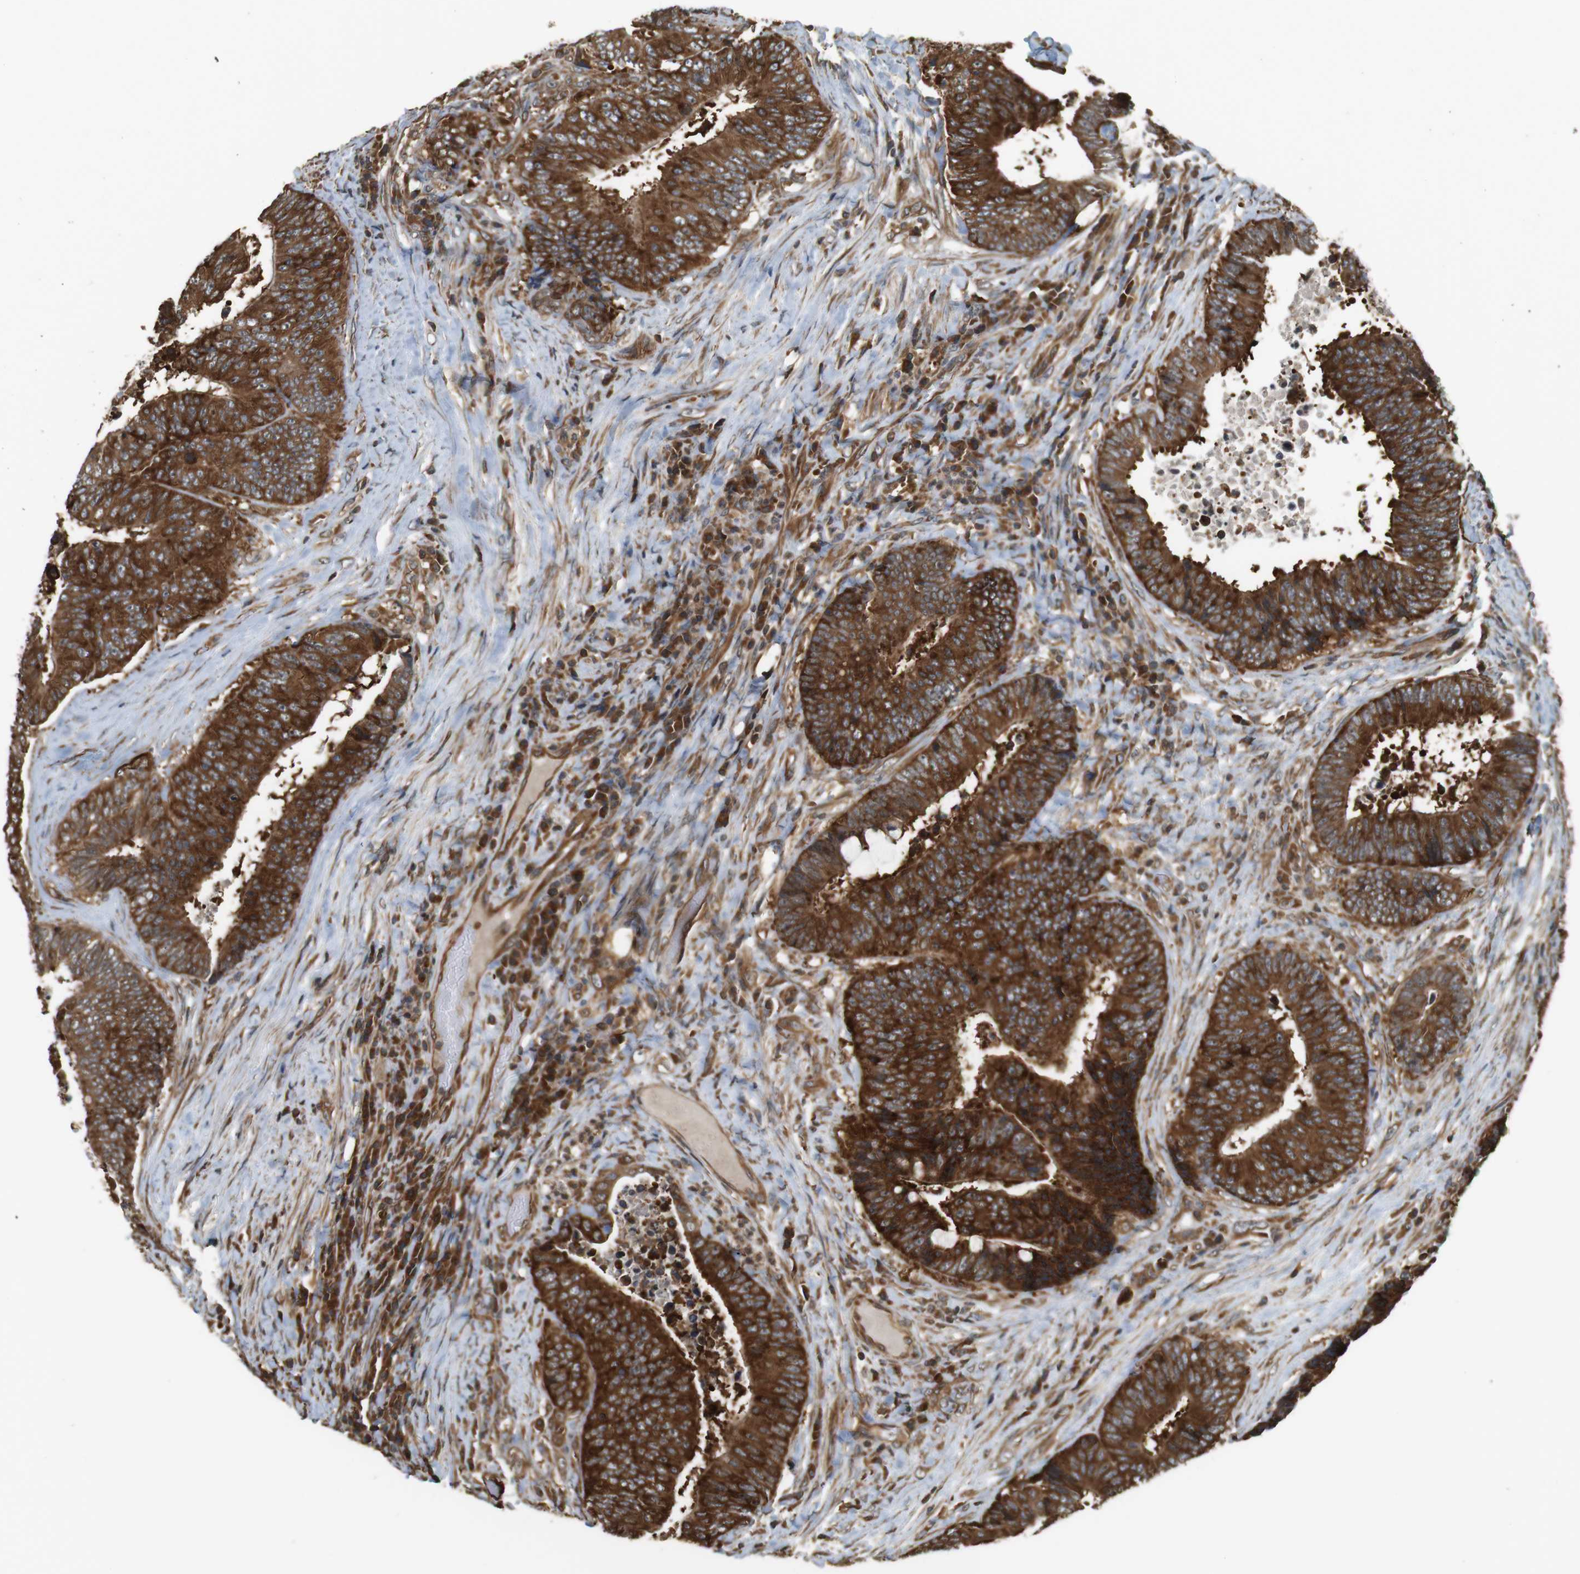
{"staining": {"intensity": "strong", "quantity": ">75%", "location": "cytoplasmic/membranous"}, "tissue": "colorectal cancer", "cell_type": "Tumor cells", "image_type": "cancer", "snomed": [{"axis": "morphology", "description": "Adenocarcinoma, NOS"}, {"axis": "topography", "description": "Rectum"}], "caption": "This is an image of immunohistochemistry staining of colorectal cancer (adenocarcinoma), which shows strong expression in the cytoplasmic/membranous of tumor cells.", "gene": "PA2G4", "patient": {"sex": "male", "age": 72}}